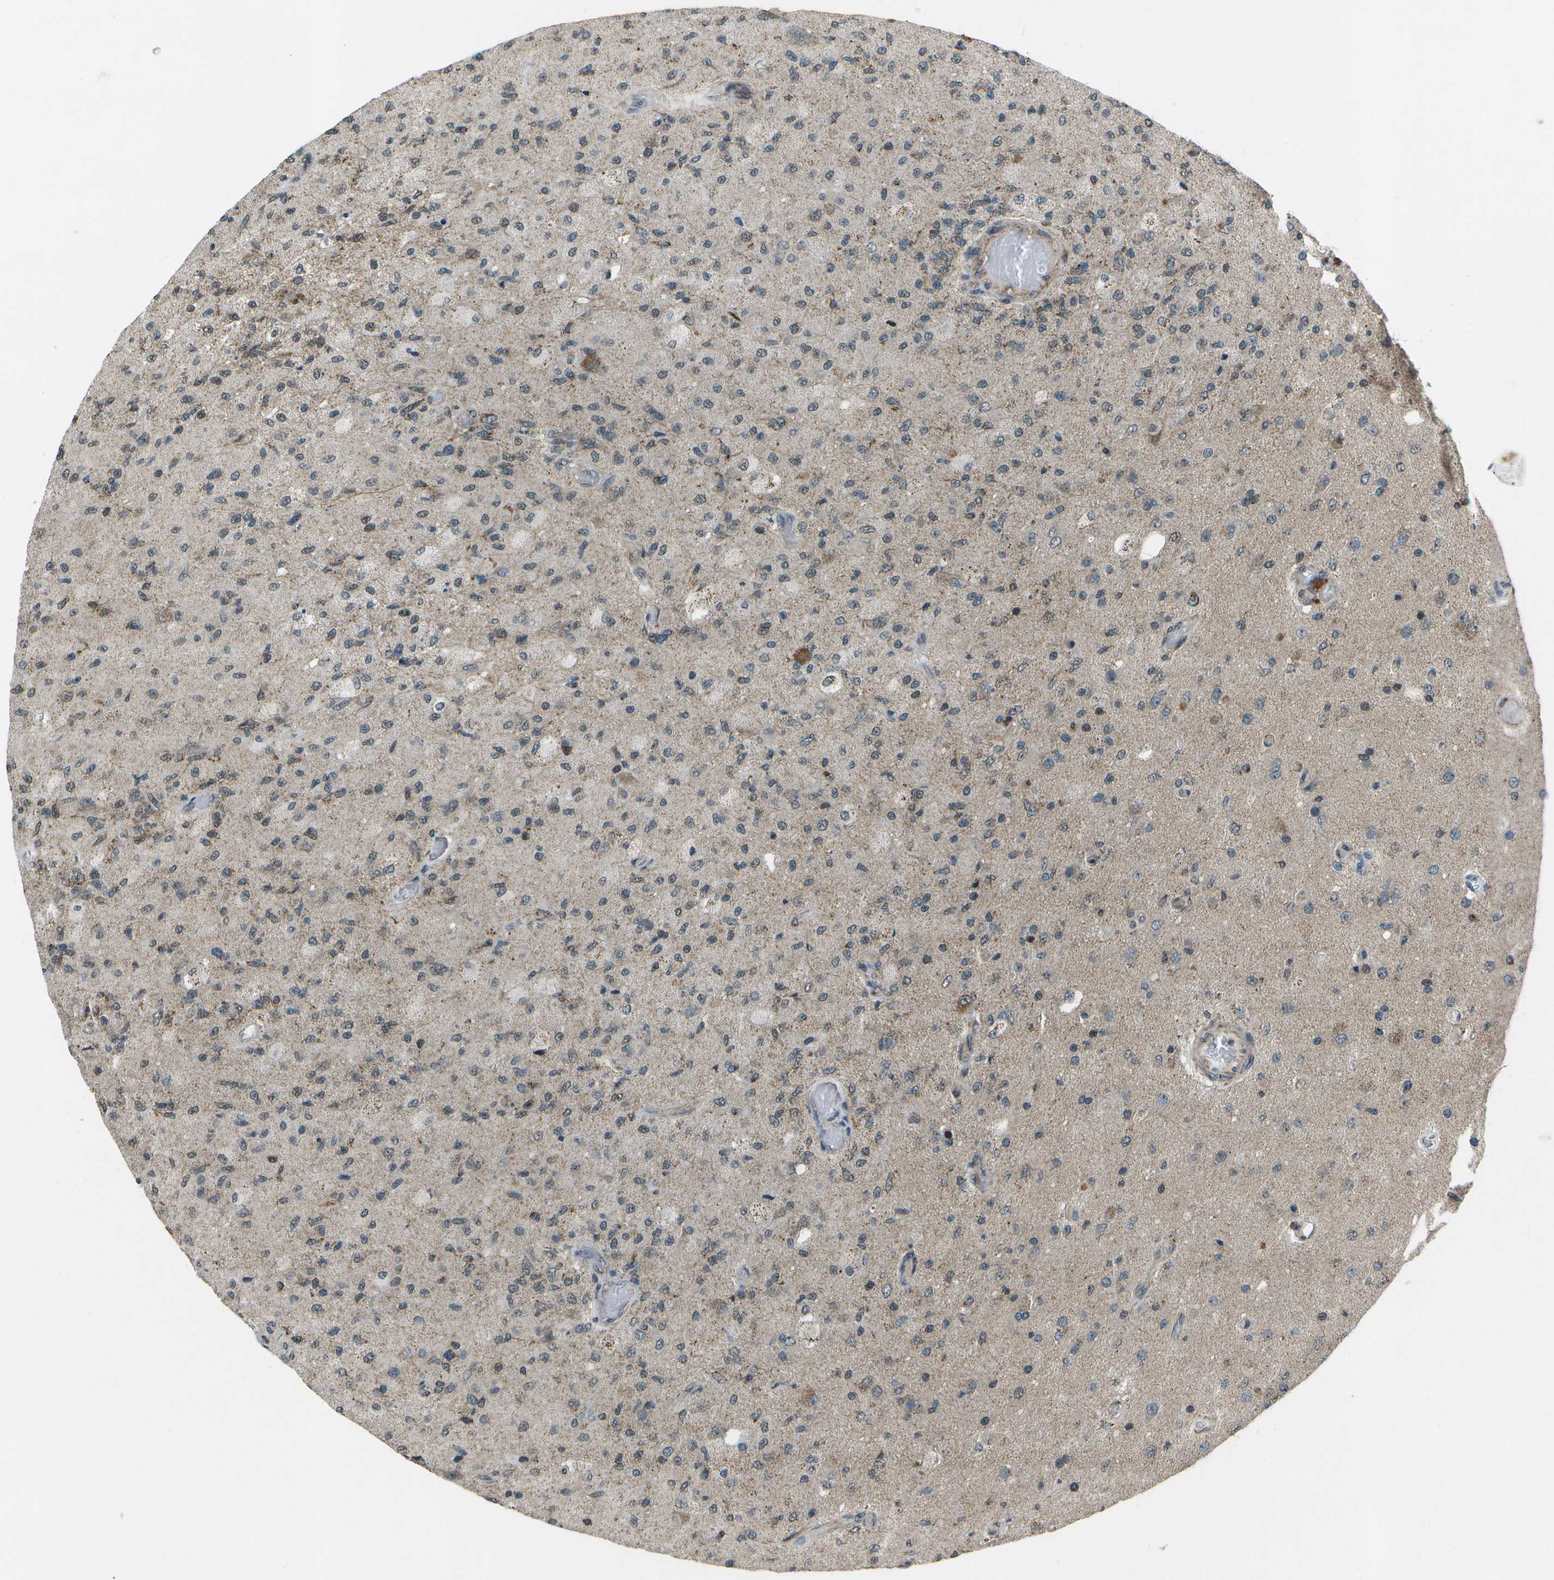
{"staining": {"intensity": "weak", "quantity": "<25%", "location": "cytoplasmic/membranous"}, "tissue": "glioma", "cell_type": "Tumor cells", "image_type": "cancer", "snomed": [{"axis": "morphology", "description": "Normal tissue, NOS"}, {"axis": "morphology", "description": "Glioma, malignant, High grade"}, {"axis": "topography", "description": "Cerebral cortex"}], "caption": "Immunohistochemistry (IHC) of glioma shows no positivity in tumor cells. The staining was performed using DAB to visualize the protein expression in brown, while the nuclei were stained in blue with hematoxylin (Magnification: 20x).", "gene": "EIF2AK1", "patient": {"sex": "male", "age": 77}}